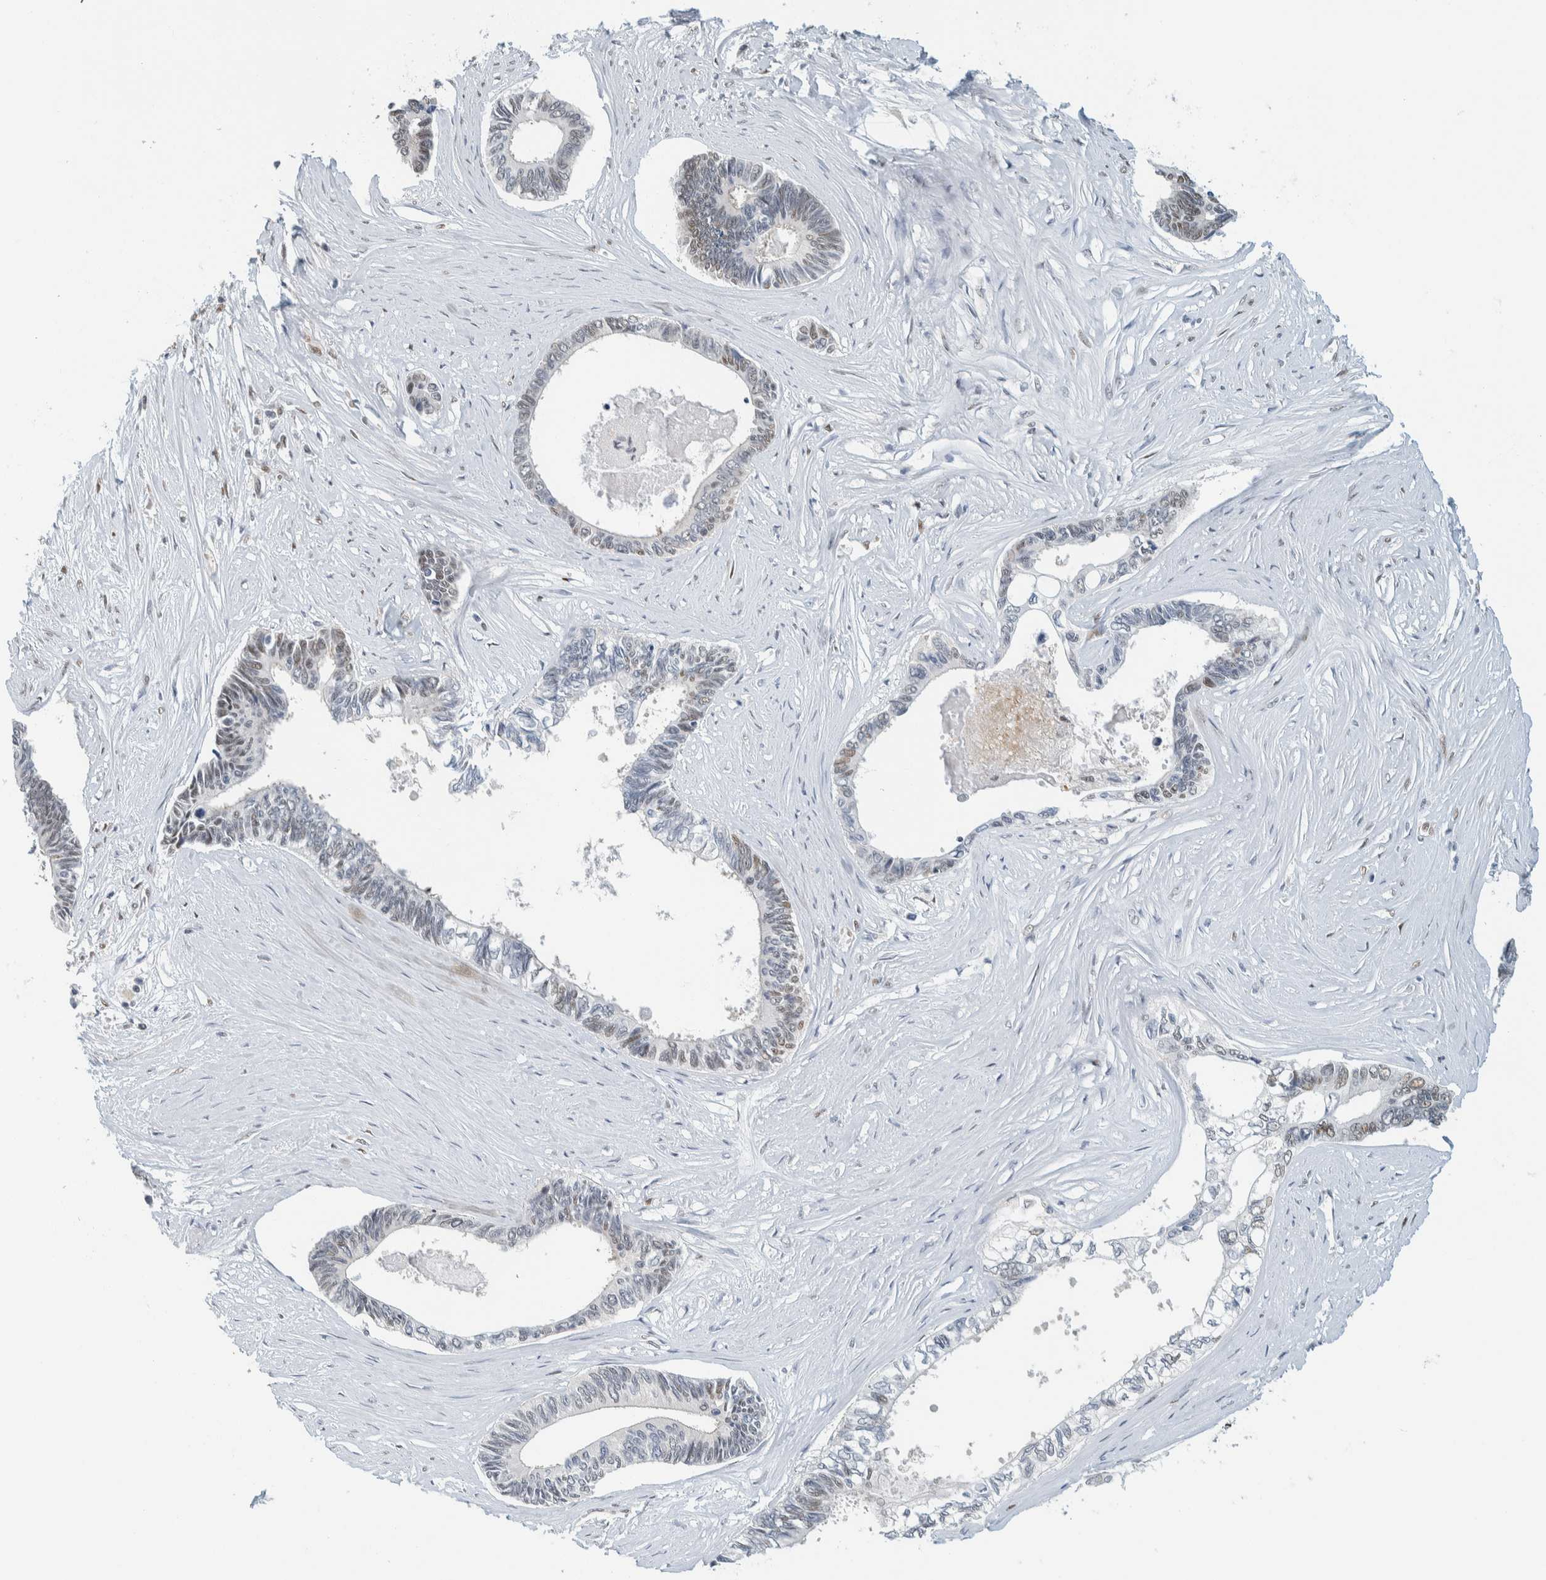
{"staining": {"intensity": "weak", "quantity": "25%-75%", "location": "nuclear"}, "tissue": "pancreatic cancer", "cell_type": "Tumor cells", "image_type": "cancer", "snomed": [{"axis": "morphology", "description": "Adenocarcinoma, NOS"}, {"axis": "topography", "description": "Pancreas"}], "caption": "Protein staining reveals weak nuclear staining in approximately 25%-75% of tumor cells in pancreatic cancer.", "gene": "ZNF683", "patient": {"sex": "female", "age": 70}}